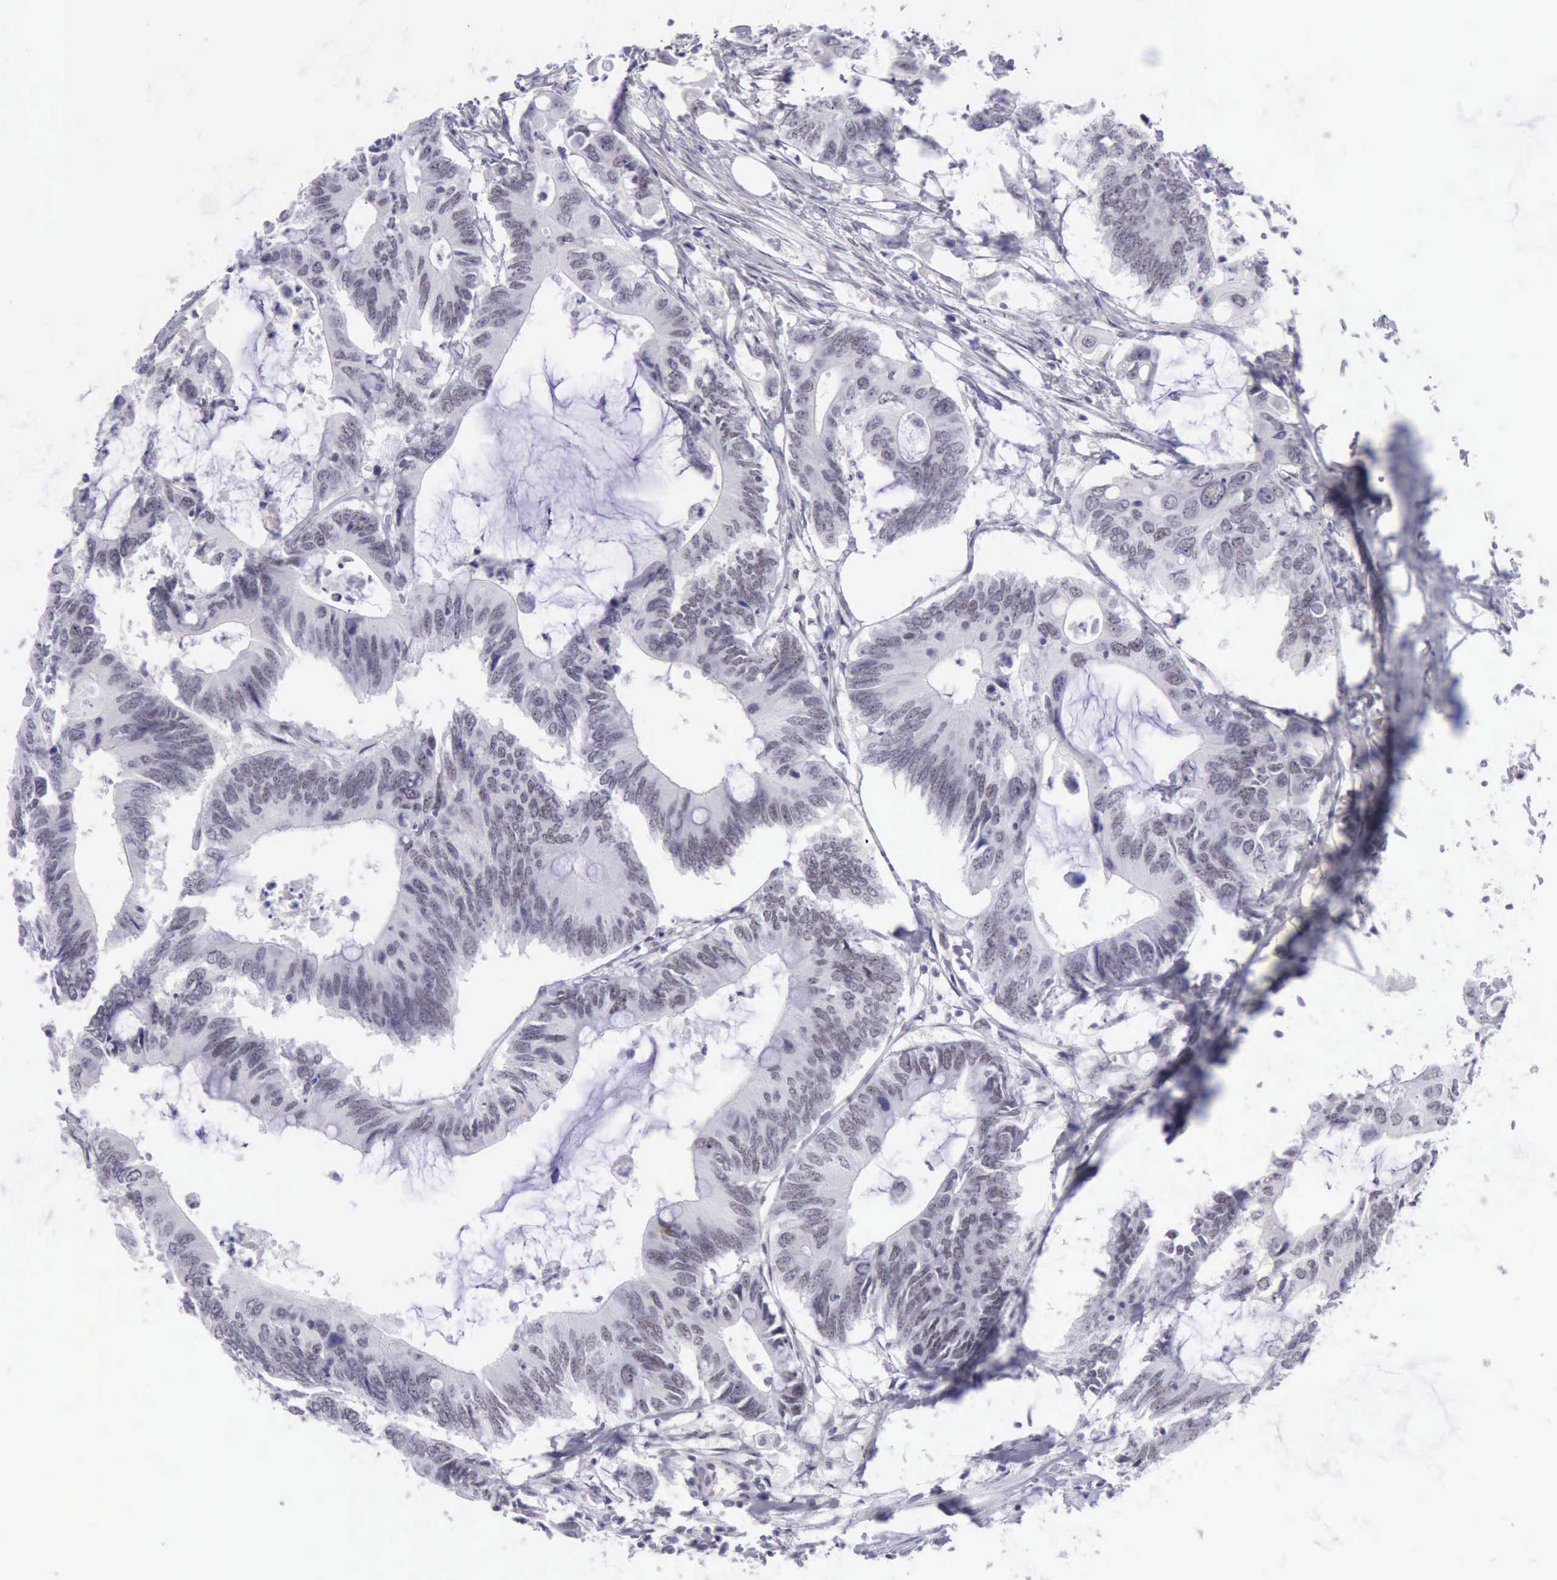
{"staining": {"intensity": "weak", "quantity": "25%-75%", "location": "nuclear"}, "tissue": "colorectal cancer", "cell_type": "Tumor cells", "image_type": "cancer", "snomed": [{"axis": "morphology", "description": "Adenocarcinoma, NOS"}, {"axis": "topography", "description": "Colon"}], "caption": "Protein staining of colorectal cancer tissue exhibits weak nuclear positivity in about 25%-75% of tumor cells.", "gene": "EP300", "patient": {"sex": "male", "age": 71}}